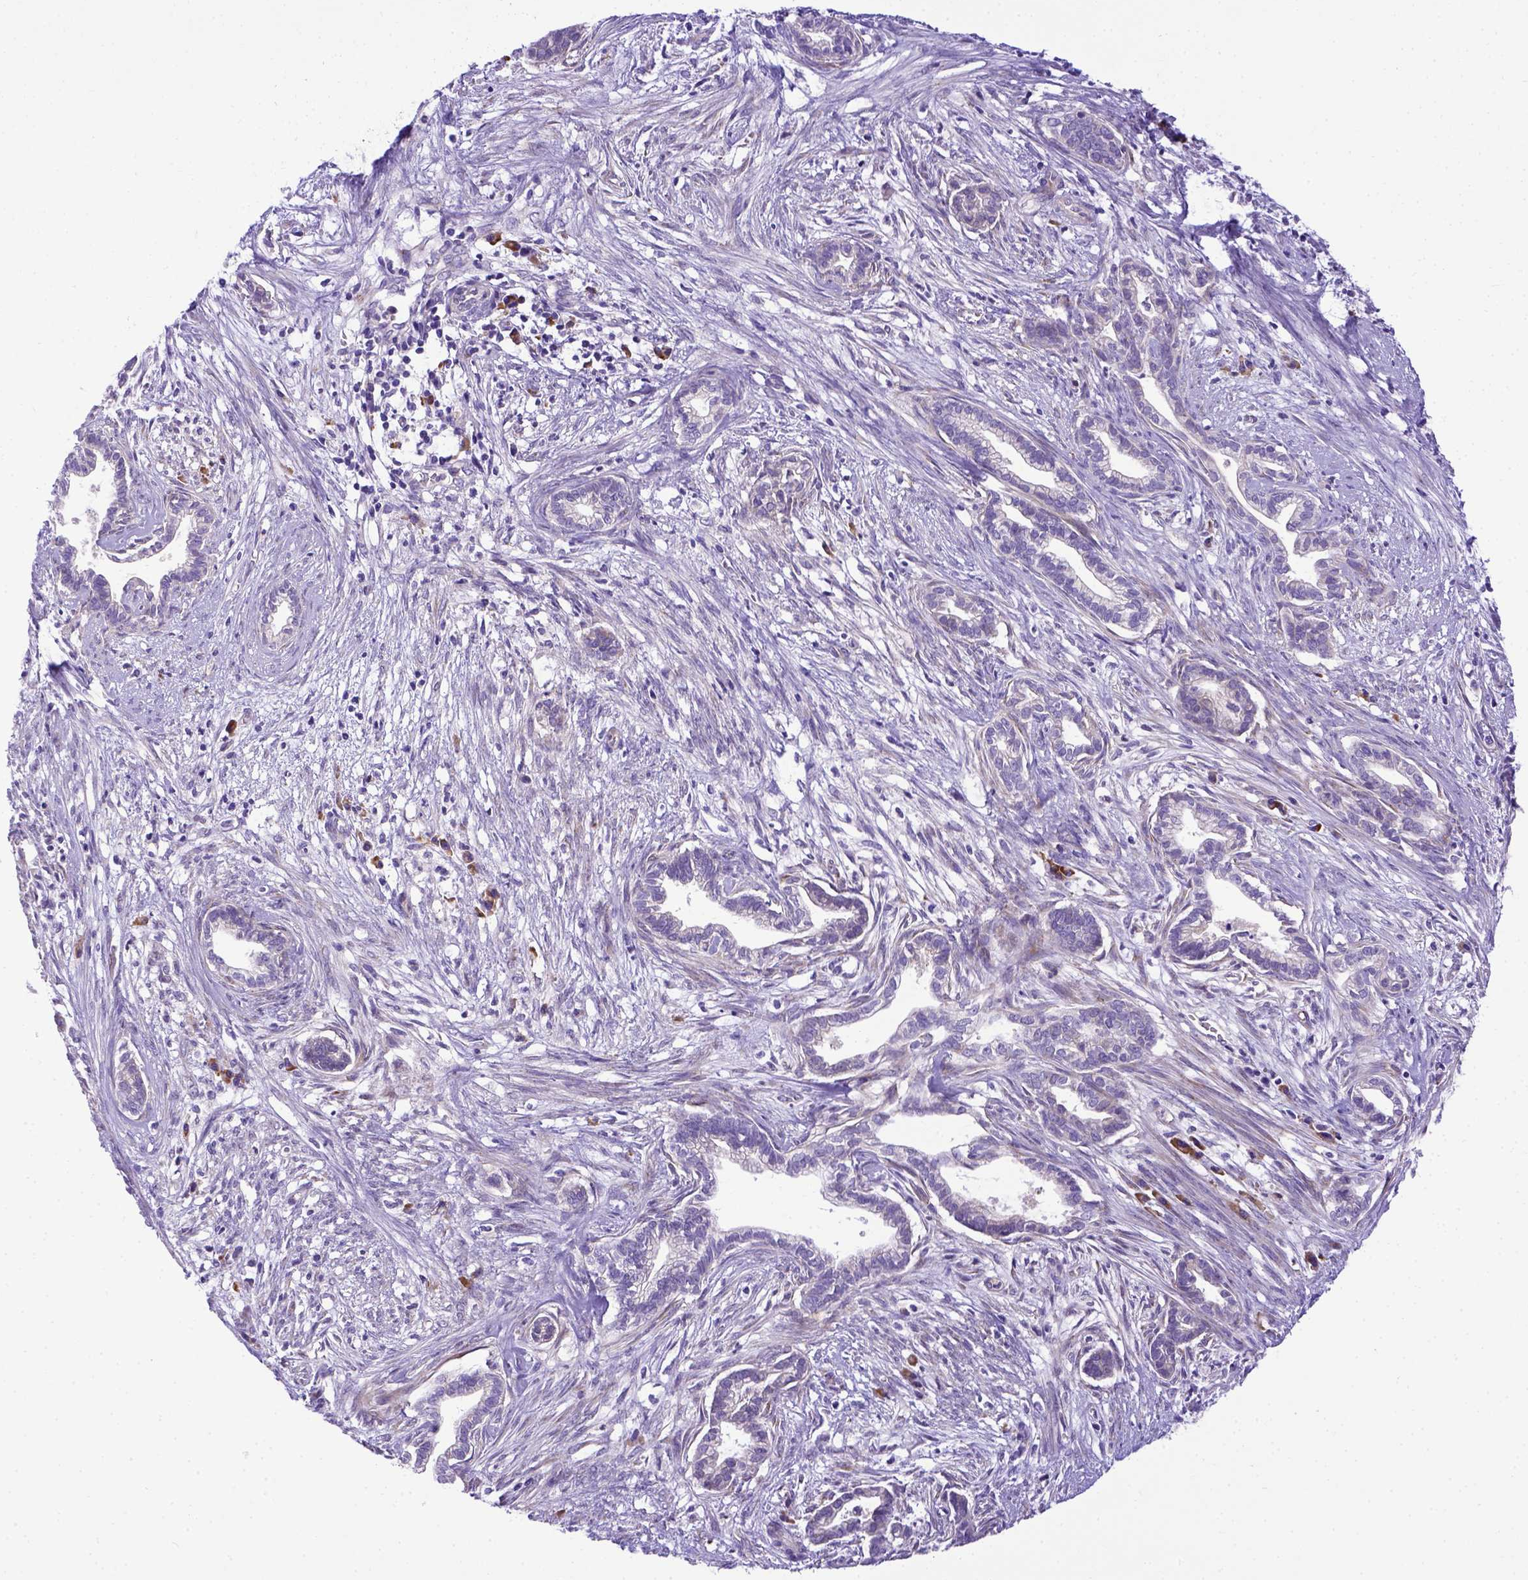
{"staining": {"intensity": "negative", "quantity": "none", "location": "none"}, "tissue": "cervical cancer", "cell_type": "Tumor cells", "image_type": "cancer", "snomed": [{"axis": "morphology", "description": "Adenocarcinoma, NOS"}, {"axis": "topography", "description": "Cervix"}], "caption": "Tumor cells are negative for brown protein staining in adenocarcinoma (cervical).", "gene": "CFAP300", "patient": {"sex": "female", "age": 62}}